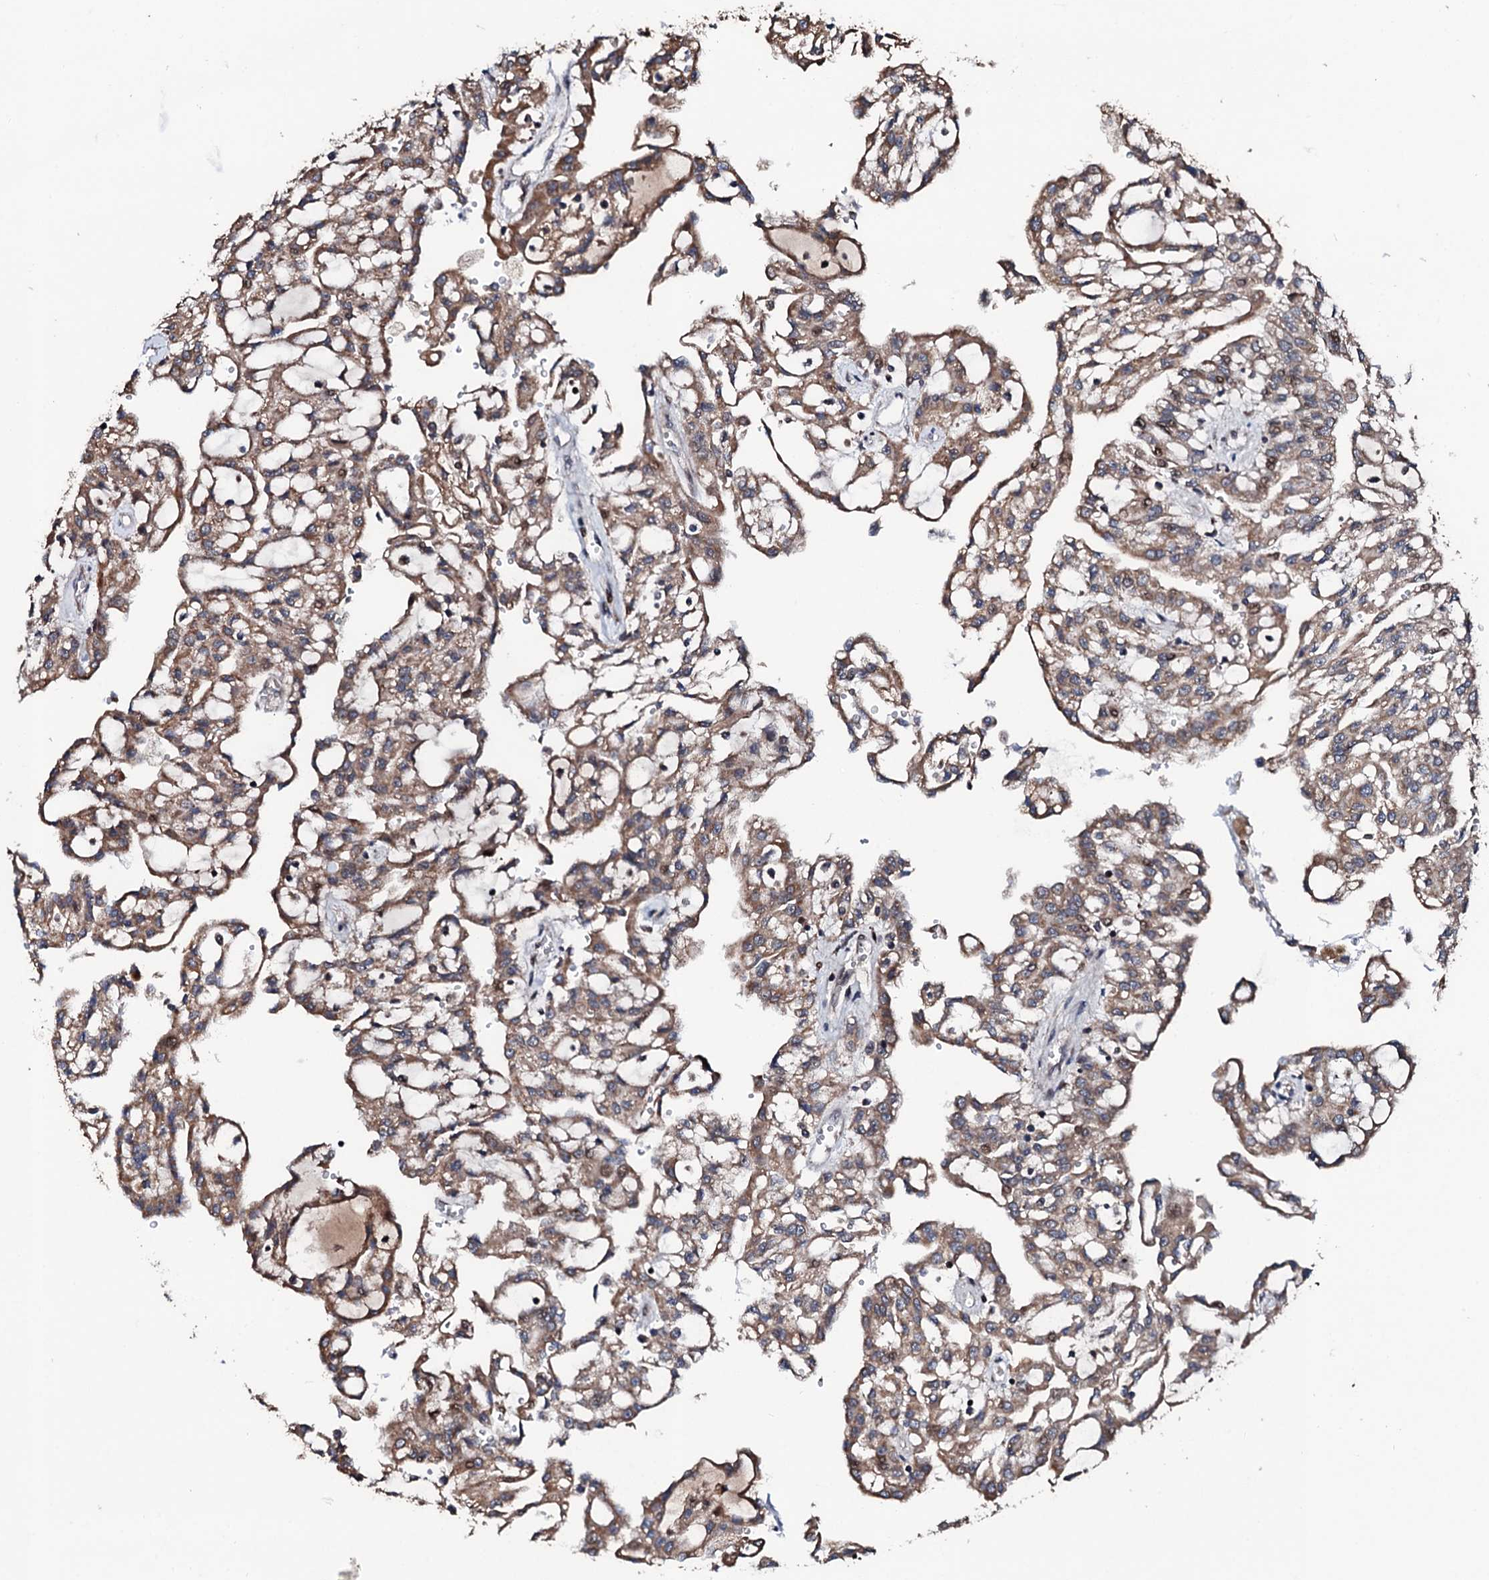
{"staining": {"intensity": "moderate", "quantity": ">75%", "location": "cytoplasmic/membranous"}, "tissue": "renal cancer", "cell_type": "Tumor cells", "image_type": "cancer", "snomed": [{"axis": "morphology", "description": "Adenocarcinoma, NOS"}, {"axis": "topography", "description": "Kidney"}], "caption": "Human renal cancer stained for a protein (brown) demonstrates moderate cytoplasmic/membranous positive expression in about >75% of tumor cells.", "gene": "KIF18A", "patient": {"sex": "male", "age": 63}}